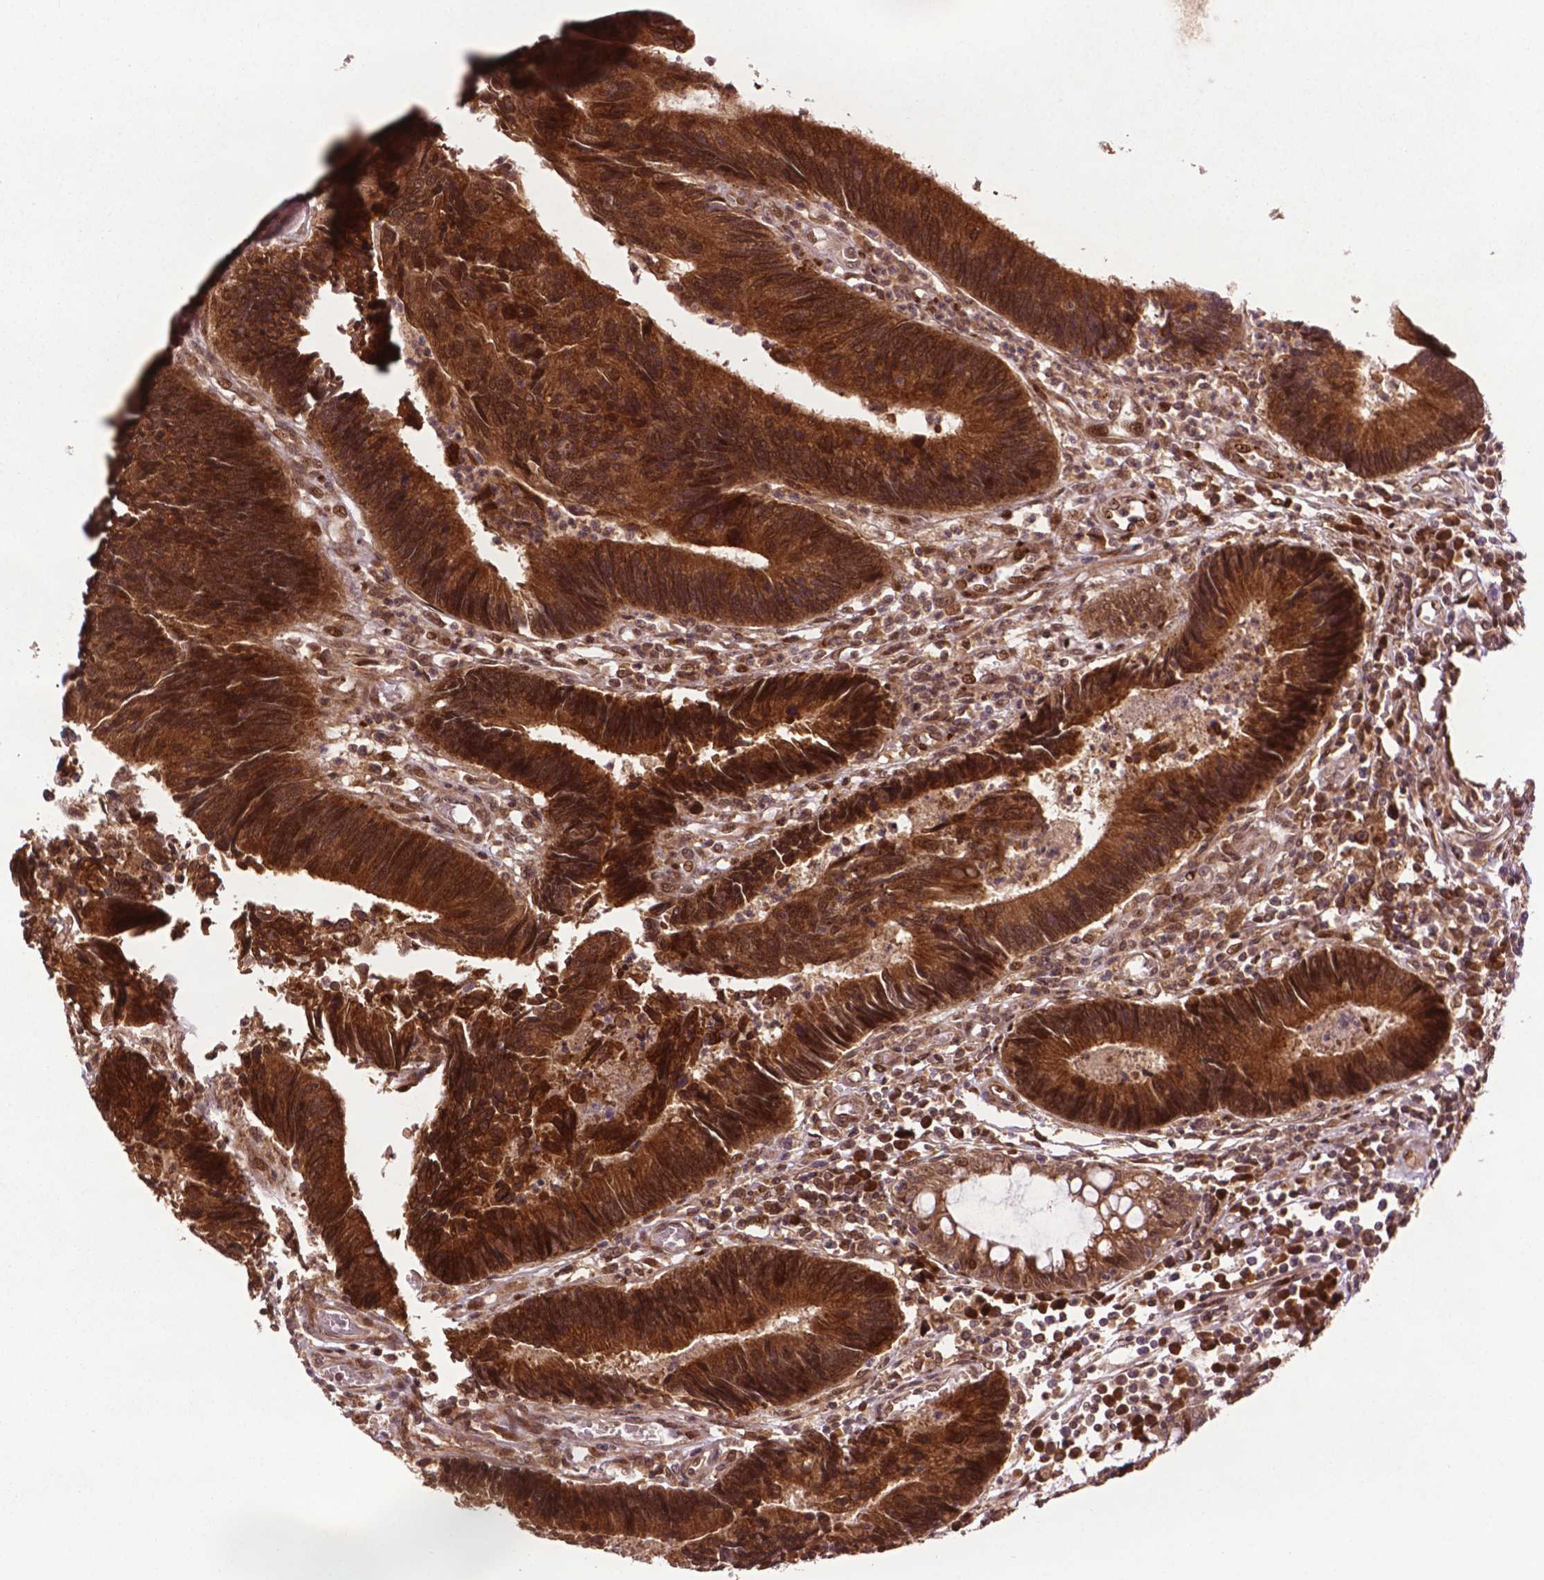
{"staining": {"intensity": "strong", "quantity": ">75%", "location": "cytoplasmic/membranous,nuclear"}, "tissue": "colorectal cancer", "cell_type": "Tumor cells", "image_type": "cancer", "snomed": [{"axis": "morphology", "description": "Adenocarcinoma, NOS"}, {"axis": "topography", "description": "Colon"}], "caption": "IHC (DAB) staining of human colorectal adenocarcinoma demonstrates strong cytoplasmic/membranous and nuclear protein staining in about >75% of tumor cells.", "gene": "TMX2", "patient": {"sex": "female", "age": 67}}